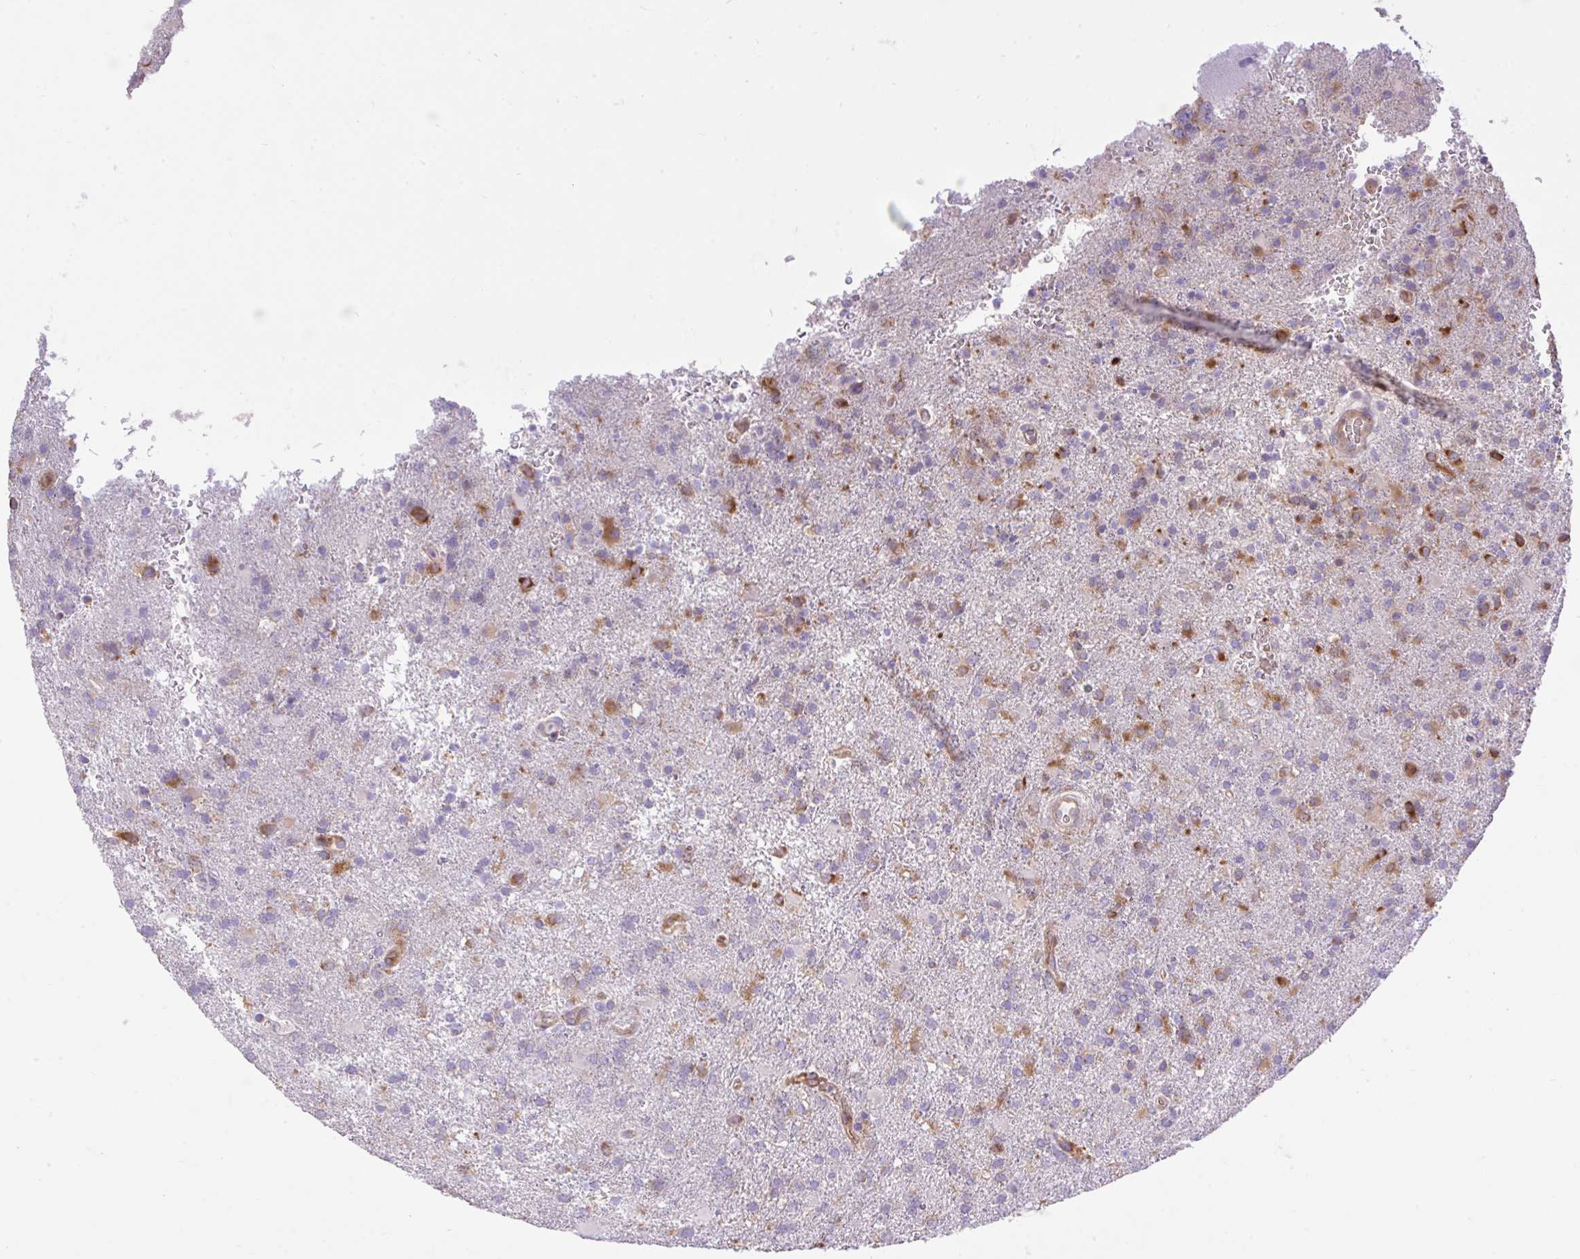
{"staining": {"intensity": "moderate", "quantity": "<25%", "location": "cytoplasmic/membranous"}, "tissue": "glioma", "cell_type": "Tumor cells", "image_type": "cancer", "snomed": [{"axis": "morphology", "description": "Glioma, malignant, High grade"}, {"axis": "topography", "description": "Brain"}], "caption": "This image reveals IHC staining of high-grade glioma (malignant), with low moderate cytoplasmic/membranous positivity in about <25% of tumor cells.", "gene": "EEF1A2", "patient": {"sex": "female", "age": 74}}